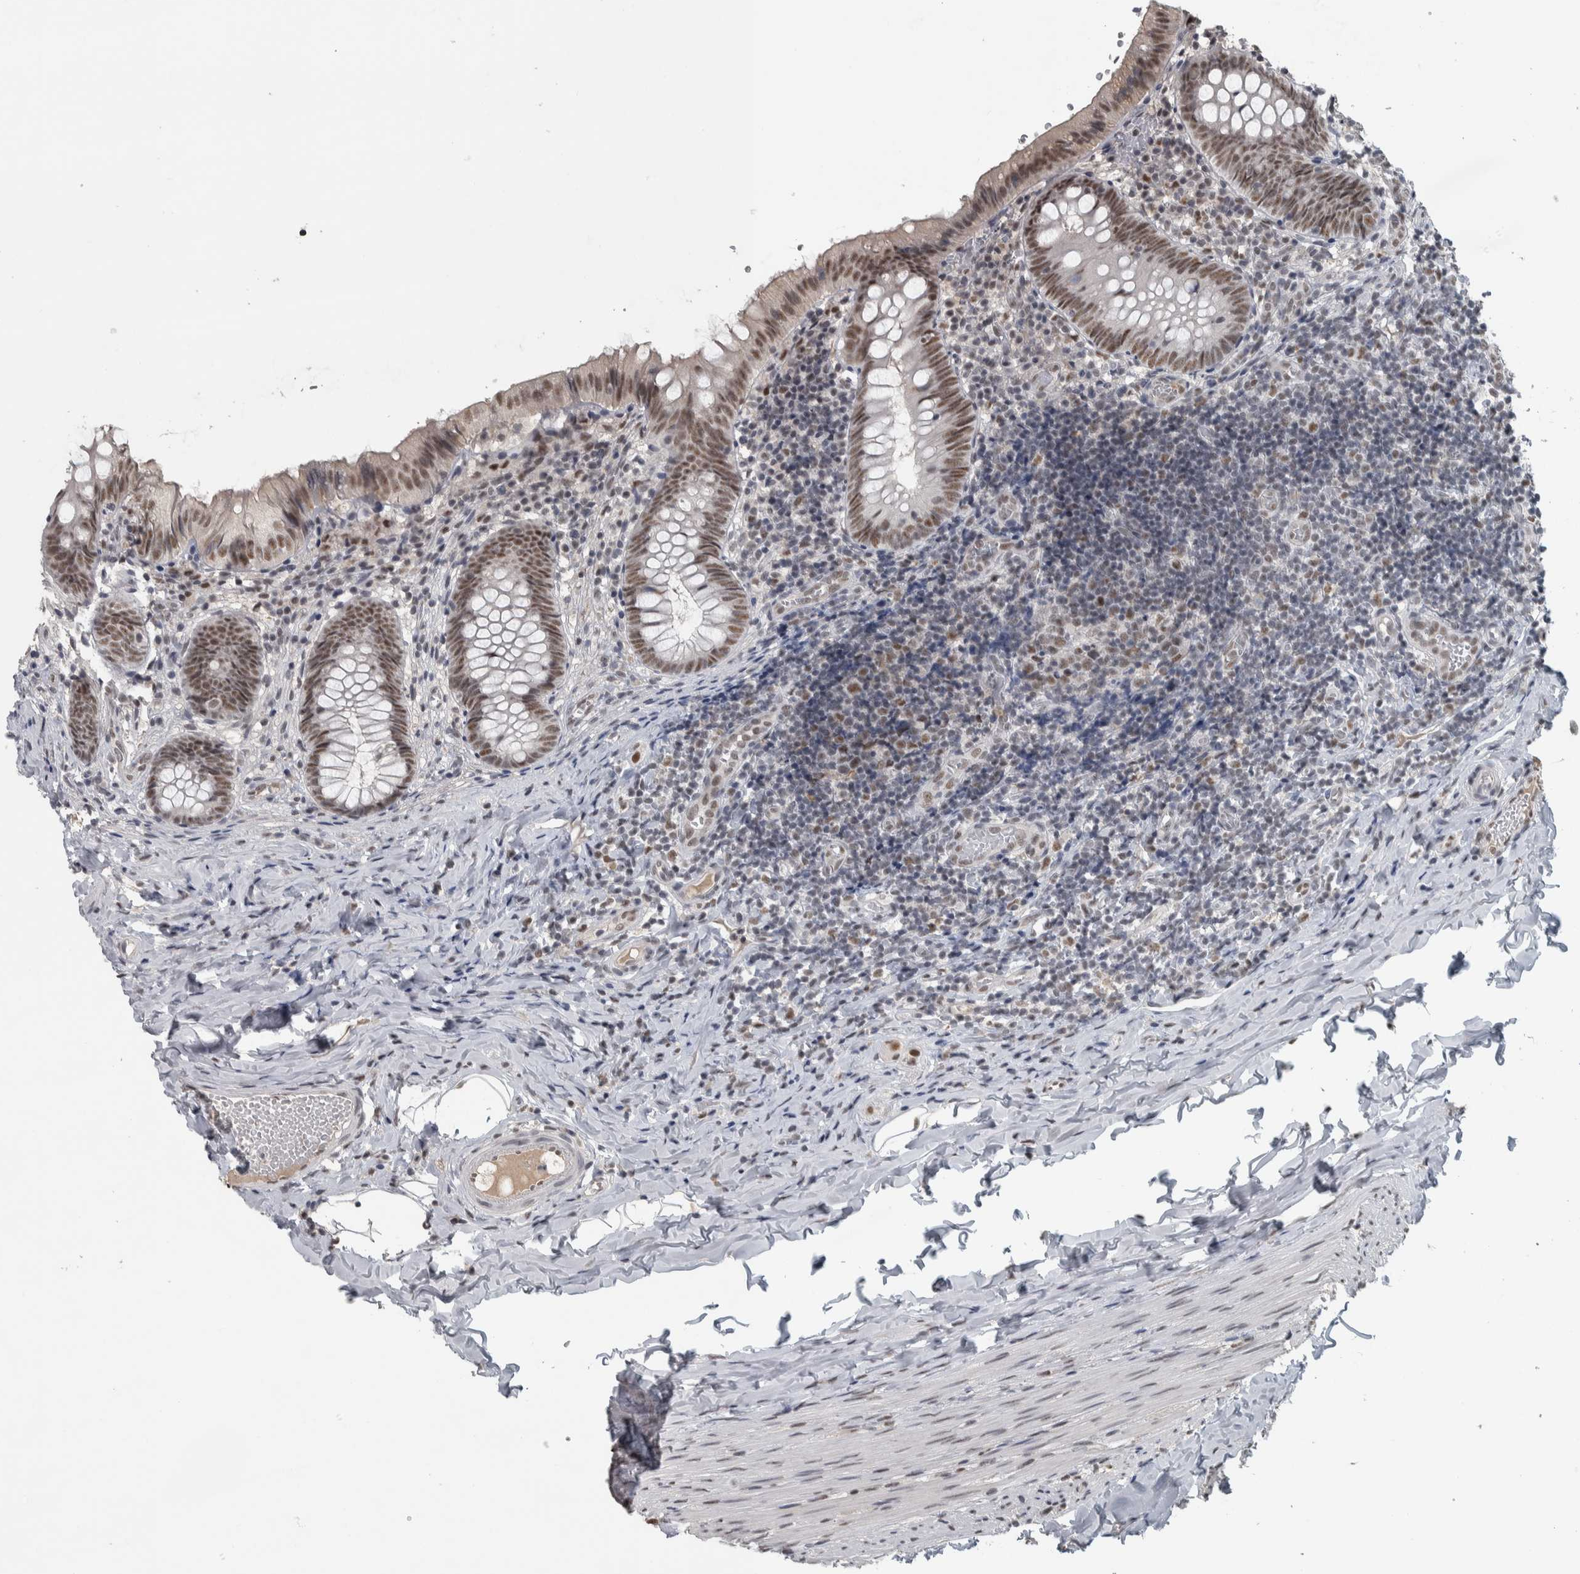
{"staining": {"intensity": "moderate", "quantity": ">75%", "location": "nuclear"}, "tissue": "appendix", "cell_type": "Glandular cells", "image_type": "normal", "snomed": [{"axis": "morphology", "description": "Normal tissue, NOS"}, {"axis": "topography", "description": "Appendix"}], "caption": "An immunohistochemistry (IHC) image of benign tissue is shown. Protein staining in brown labels moderate nuclear positivity in appendix within glandular cells.", "gene": "DDX42", "patient": {"sex": "male", "age": 8}}